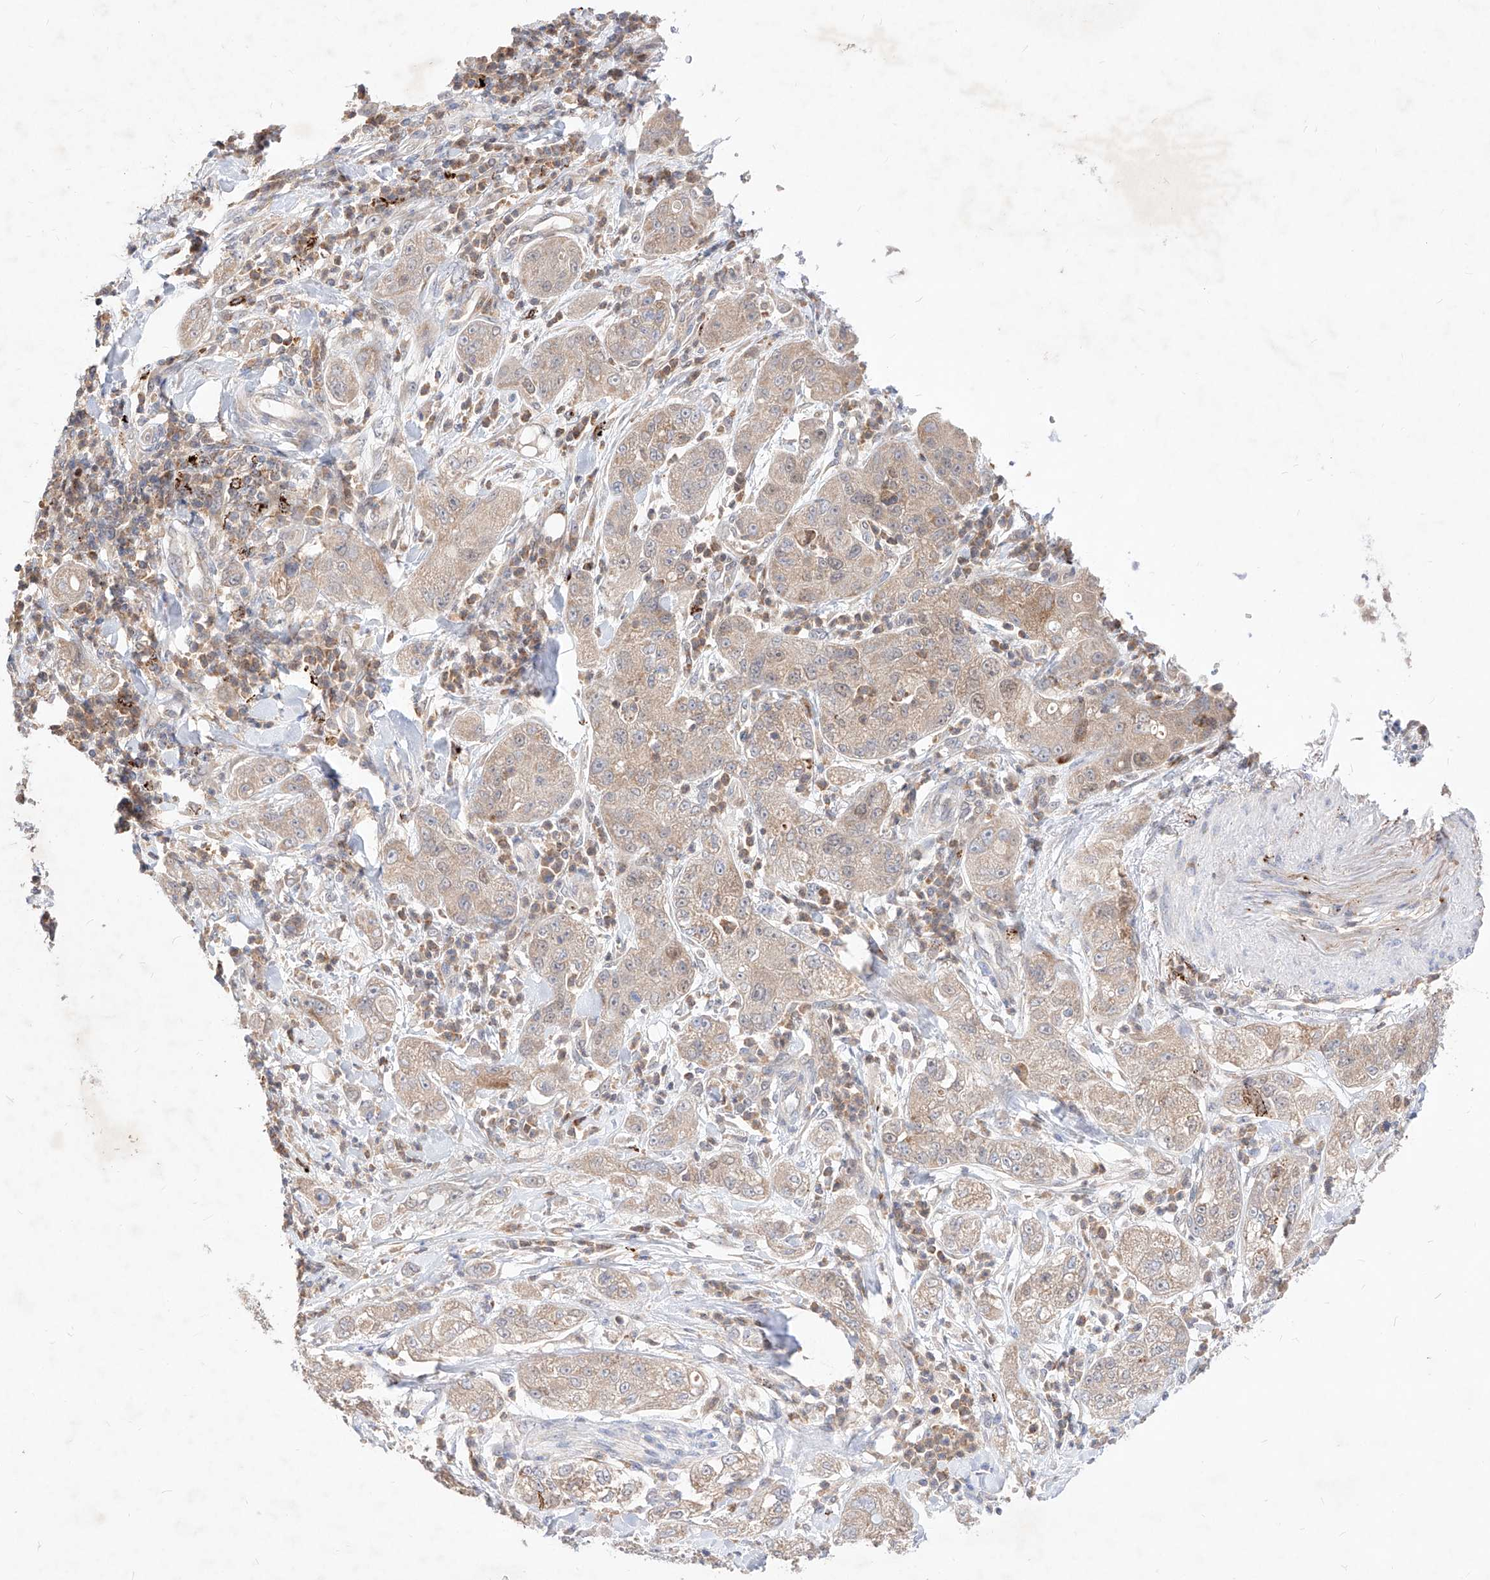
{"staining": {"intensity": "negative", "quantity": "none", "location": "none"}, "tissue": "pancreatic cancer", "cell_type": "Tumor cells", "image_type": "cancer", "snomed": [{"axis": "morphology", "description": "Adenocarcinoma, NOS"}, {"axis": "topography", "description": "Pancreas"}], "caption": "Tumor cells are negative for brown protein staining in pancreatic adenocarcinoma. (DAB IHC, high magnification).", "gene": "TSNAX", "patient": {"sex": "female", "age": 78}}